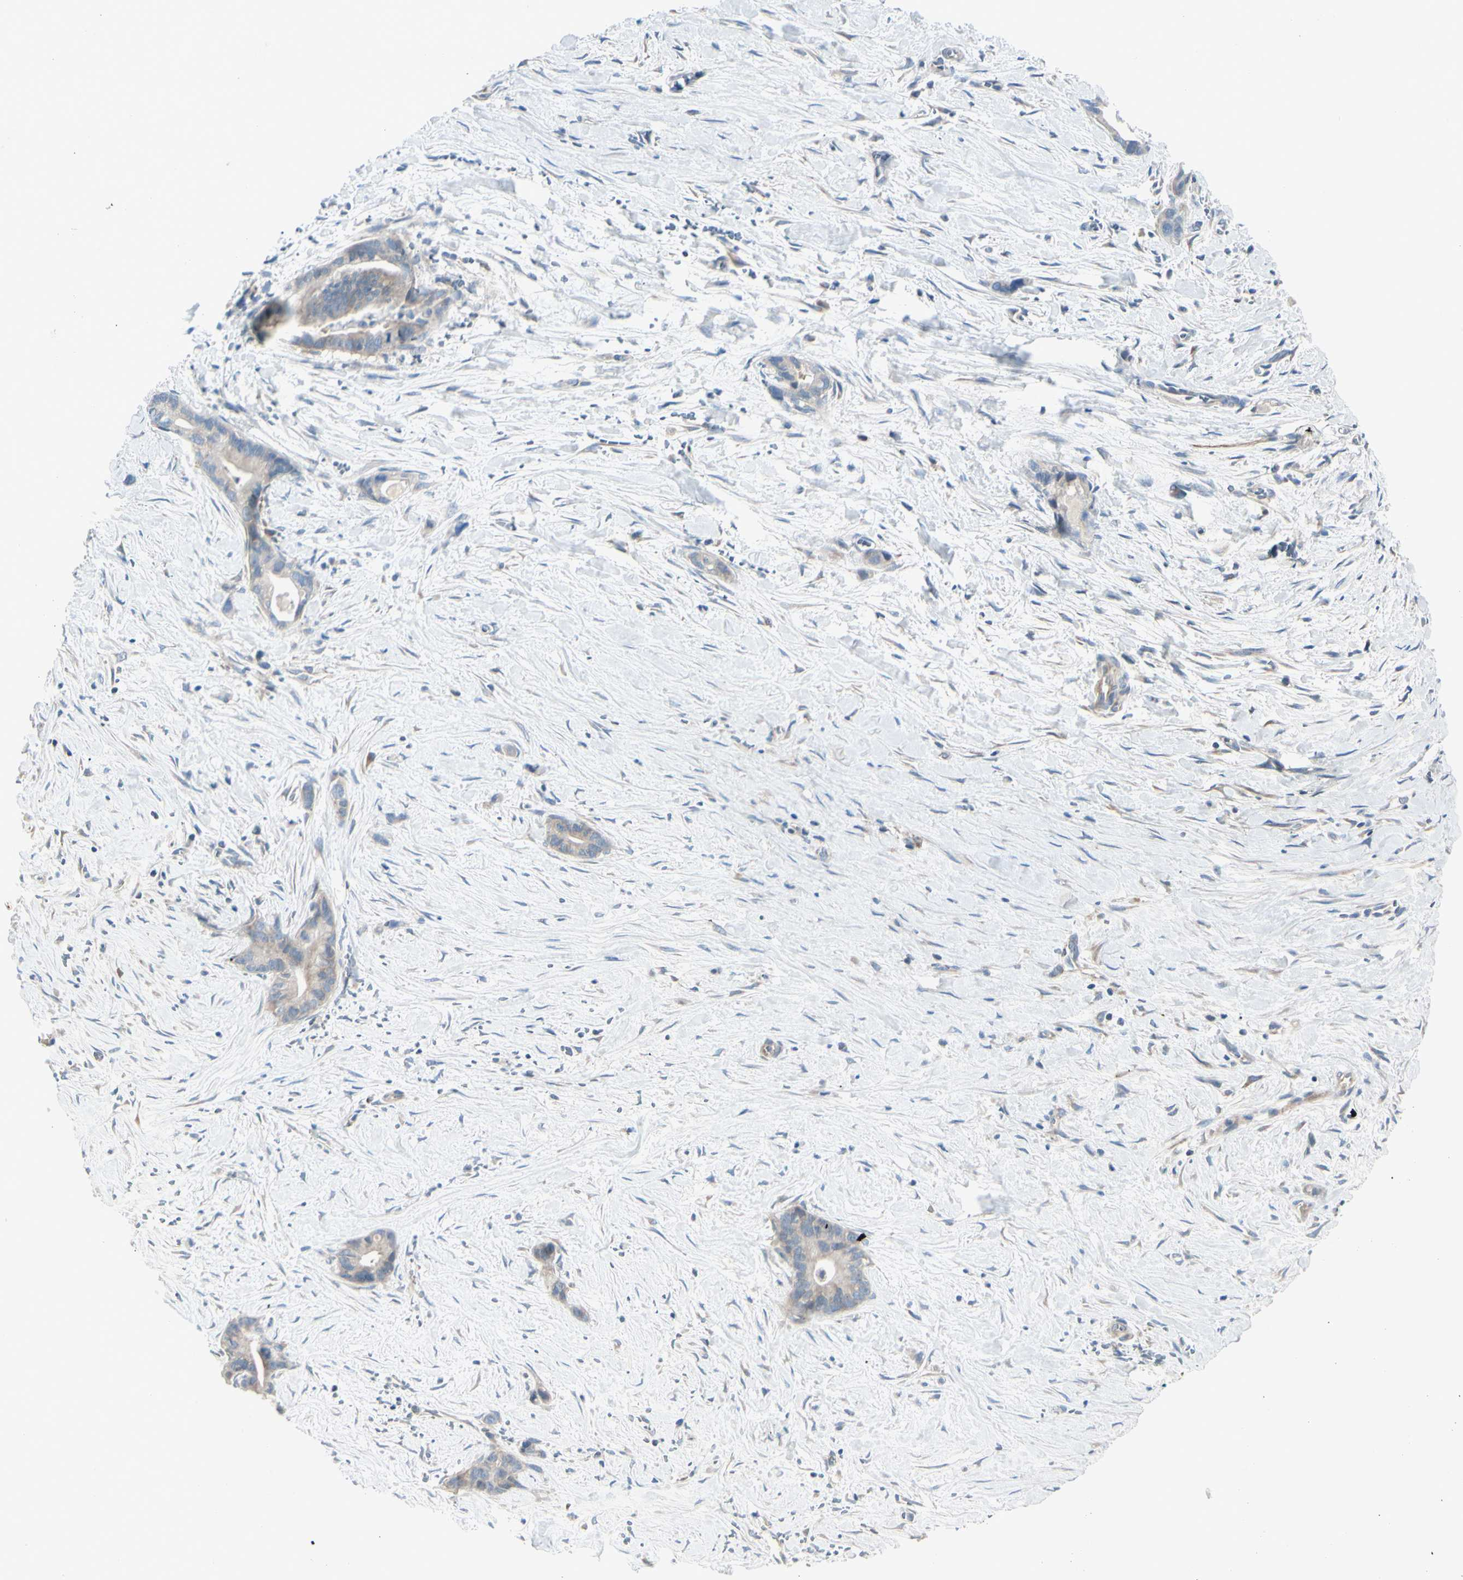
{"staining": {"intensity": "weak", "quantity": ">75%", "location": "cytoplasmic/membranous"}, "tissue": "liver cancer", "cell_type": "Tumor cells", "image_type": "cancer", "snomed": [{"axis": "morphology", "description": "Cholangiocarcinoma"}, {"axis": "topography", "description": "Liver"}], "caption": "Brown immunohistochemical staining in human cholangiocarcinoma (liver) reveals weak cytoplasmic/membranous expression in about >75% of tumor cells. (IHC, brightfield microscopy, high magnification).", "gene": "EPHA3", "patient": {"sex": "female", "age": 55}}